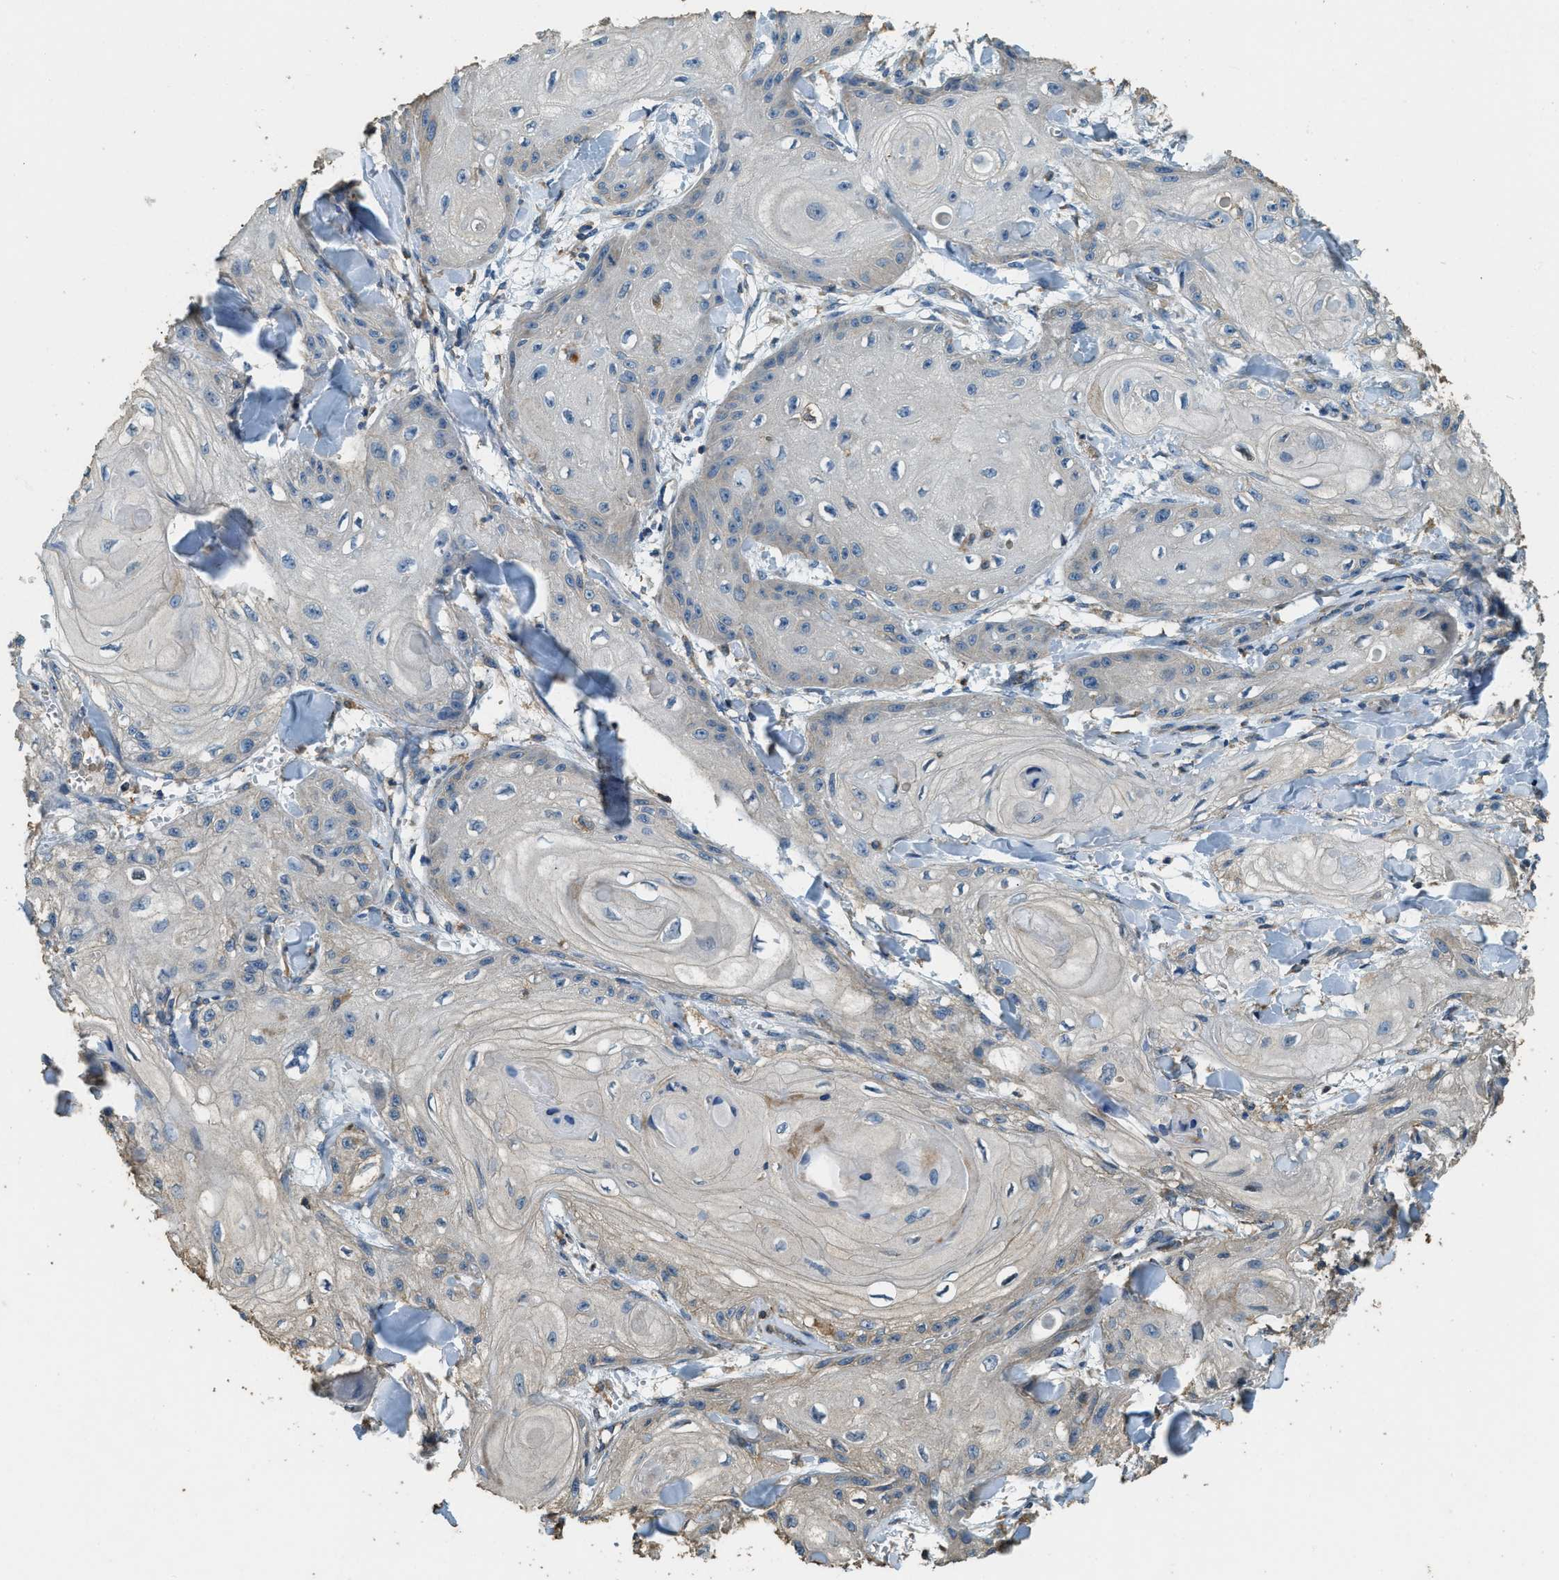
{"staining": {"intensity": "weak", "quantity": "<25%", "location": "cytoplasmic/membranous"}, "tissue": "skin cancer", "cell_type": "Tumor cells", "image_type": "cancer", "snomed": [{"axis": "morphology", "description": "Squamous cell carcinoma, NOS"}, {"axis": "topography", "description": "Skin"}], "caption": "Tumor cells are negative for protein expression in human skin cancer.", "gene": "ERGIC1", "patient": {"sex": "male", "age": 74}}